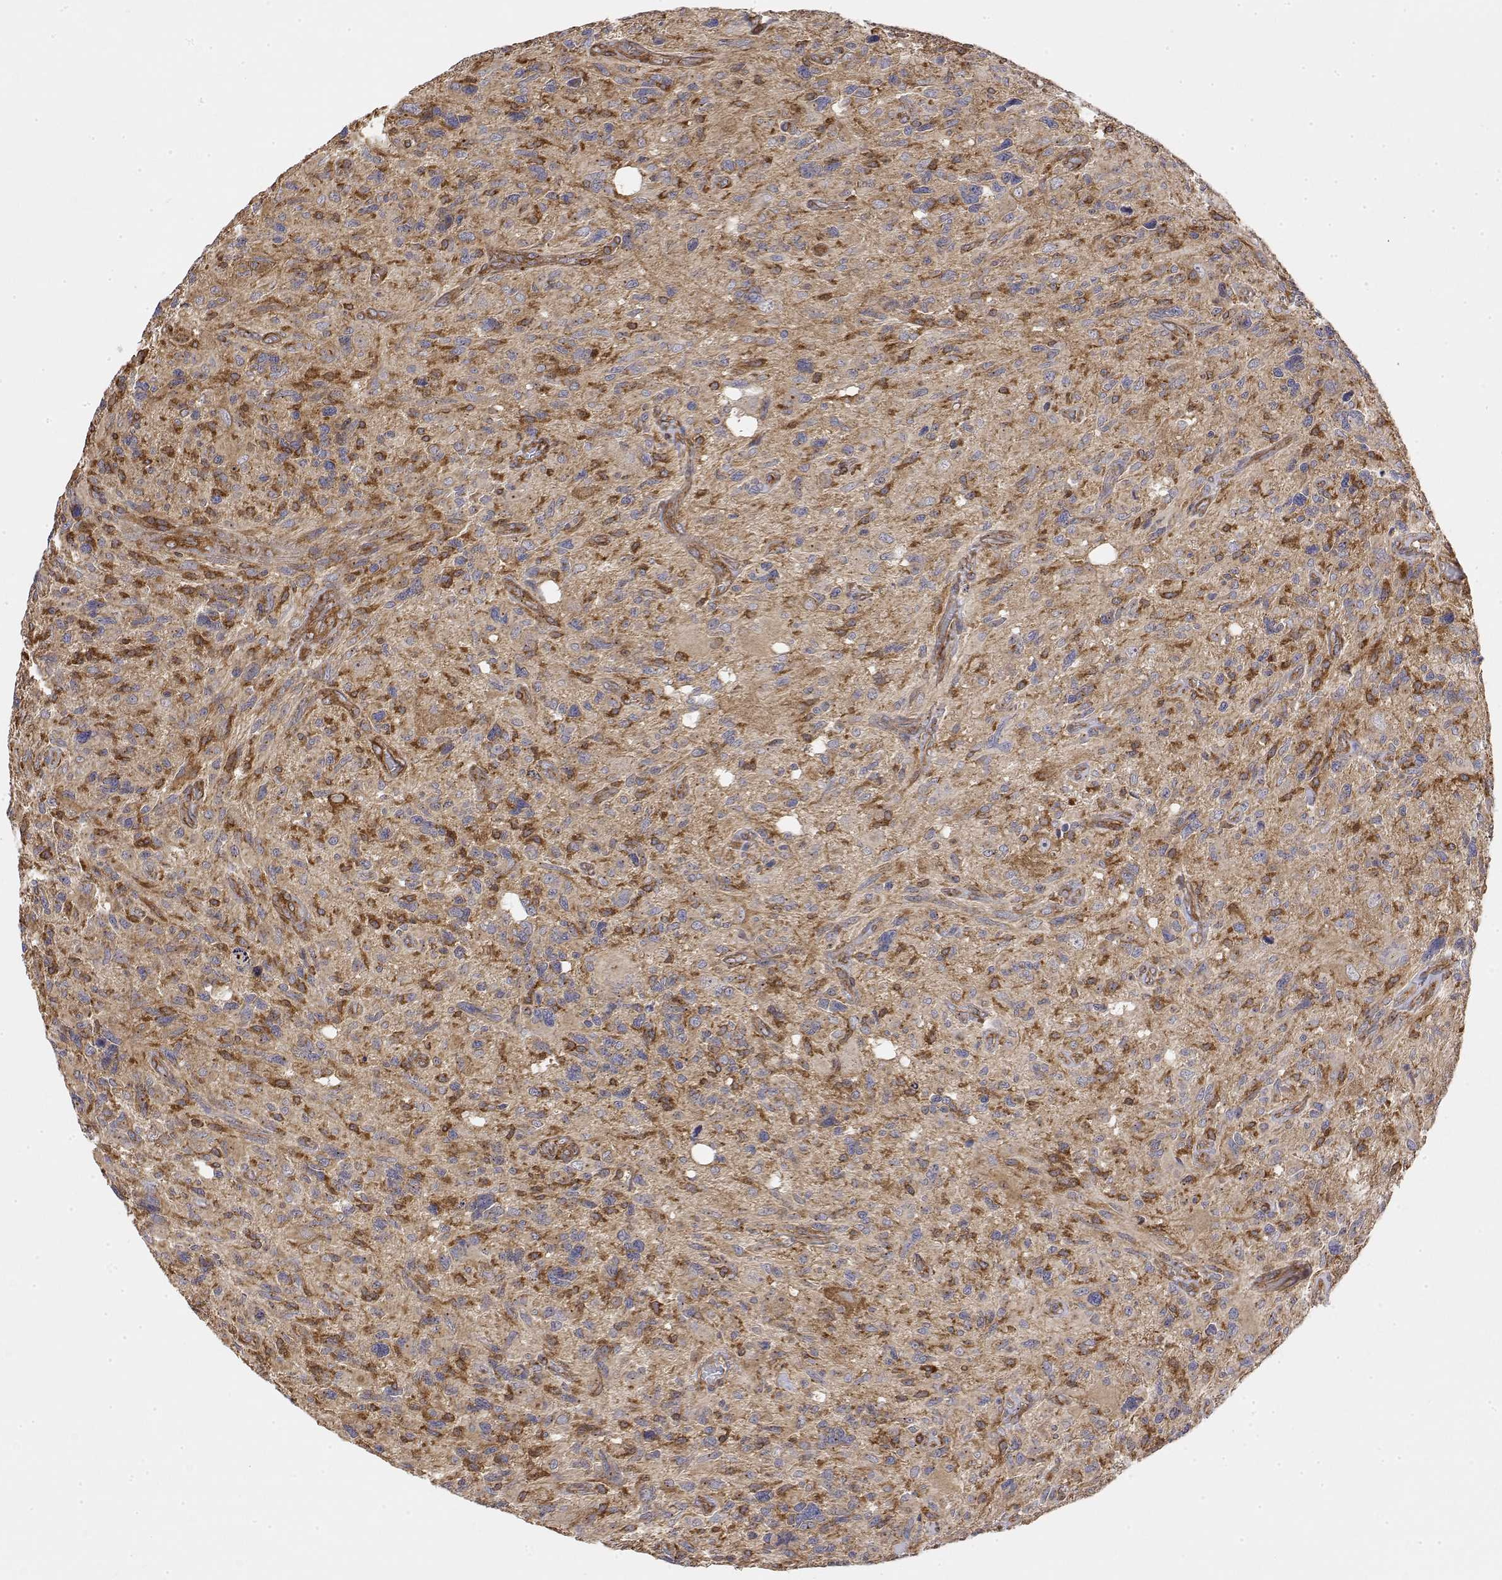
{"staining": {"intensity": "moderate", "quantity": "<25%", "location": "cytoplasmic/membranous"}, "tissue": "glioma", "cell_type": "Tumor cells", "image_type": "cancer", "snomed": [{"axis": "morphology", "description": "Glioma, malignant, High grade"}, {"axis": "topography", "description": "Brain"}], "caption": "Approximately <25% of tumor cells in human glioma demonstrate moderate cytoplasmic/membranous protein expression as visualized by brown immunohistochemical staining.", "gene": "PACSIN2", "patient": {"sex": "male", "age": 49}}